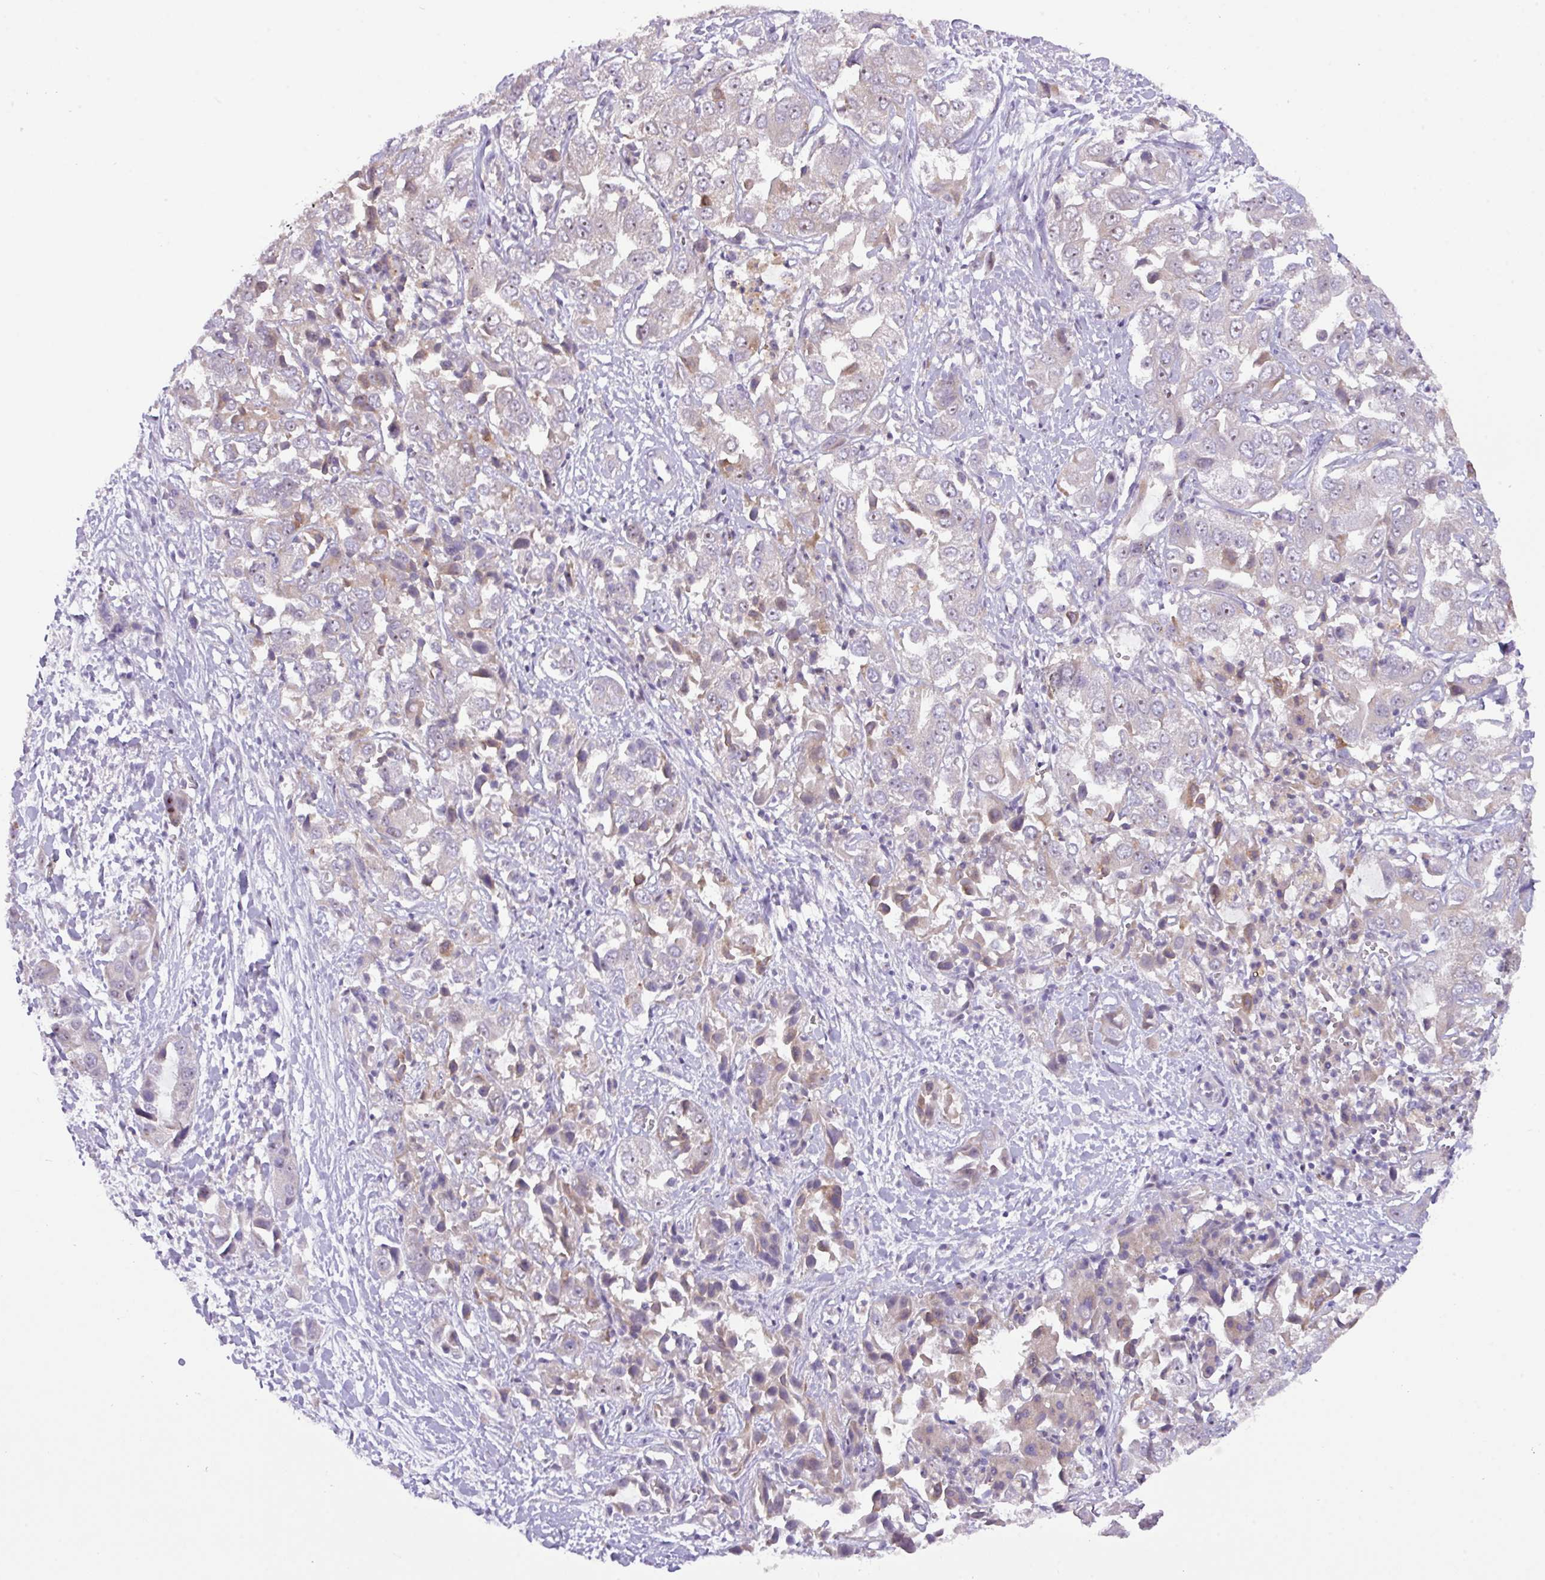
{"staining": {"intensity": "weak", "quantity": "<25%", "location": "cytoplasmic/membranous"}, "tissue": "liver cancer", "cell_type": "Tumor cells", "image_type": "cancer", "snomed": [{"axis": "morphology", "description": "Cholangiocarcinoma"}, {"axis": "topography", "description": "Liver"}], "caption": "DAB (3,3'-diaminobenzidine) immunohistochemical staining of liver cancer (cholangiocarcinoma) shows no significant staining in tumor cells.", "gene": "ZNF394", "patient": {"sex": "female", "age": 52}}